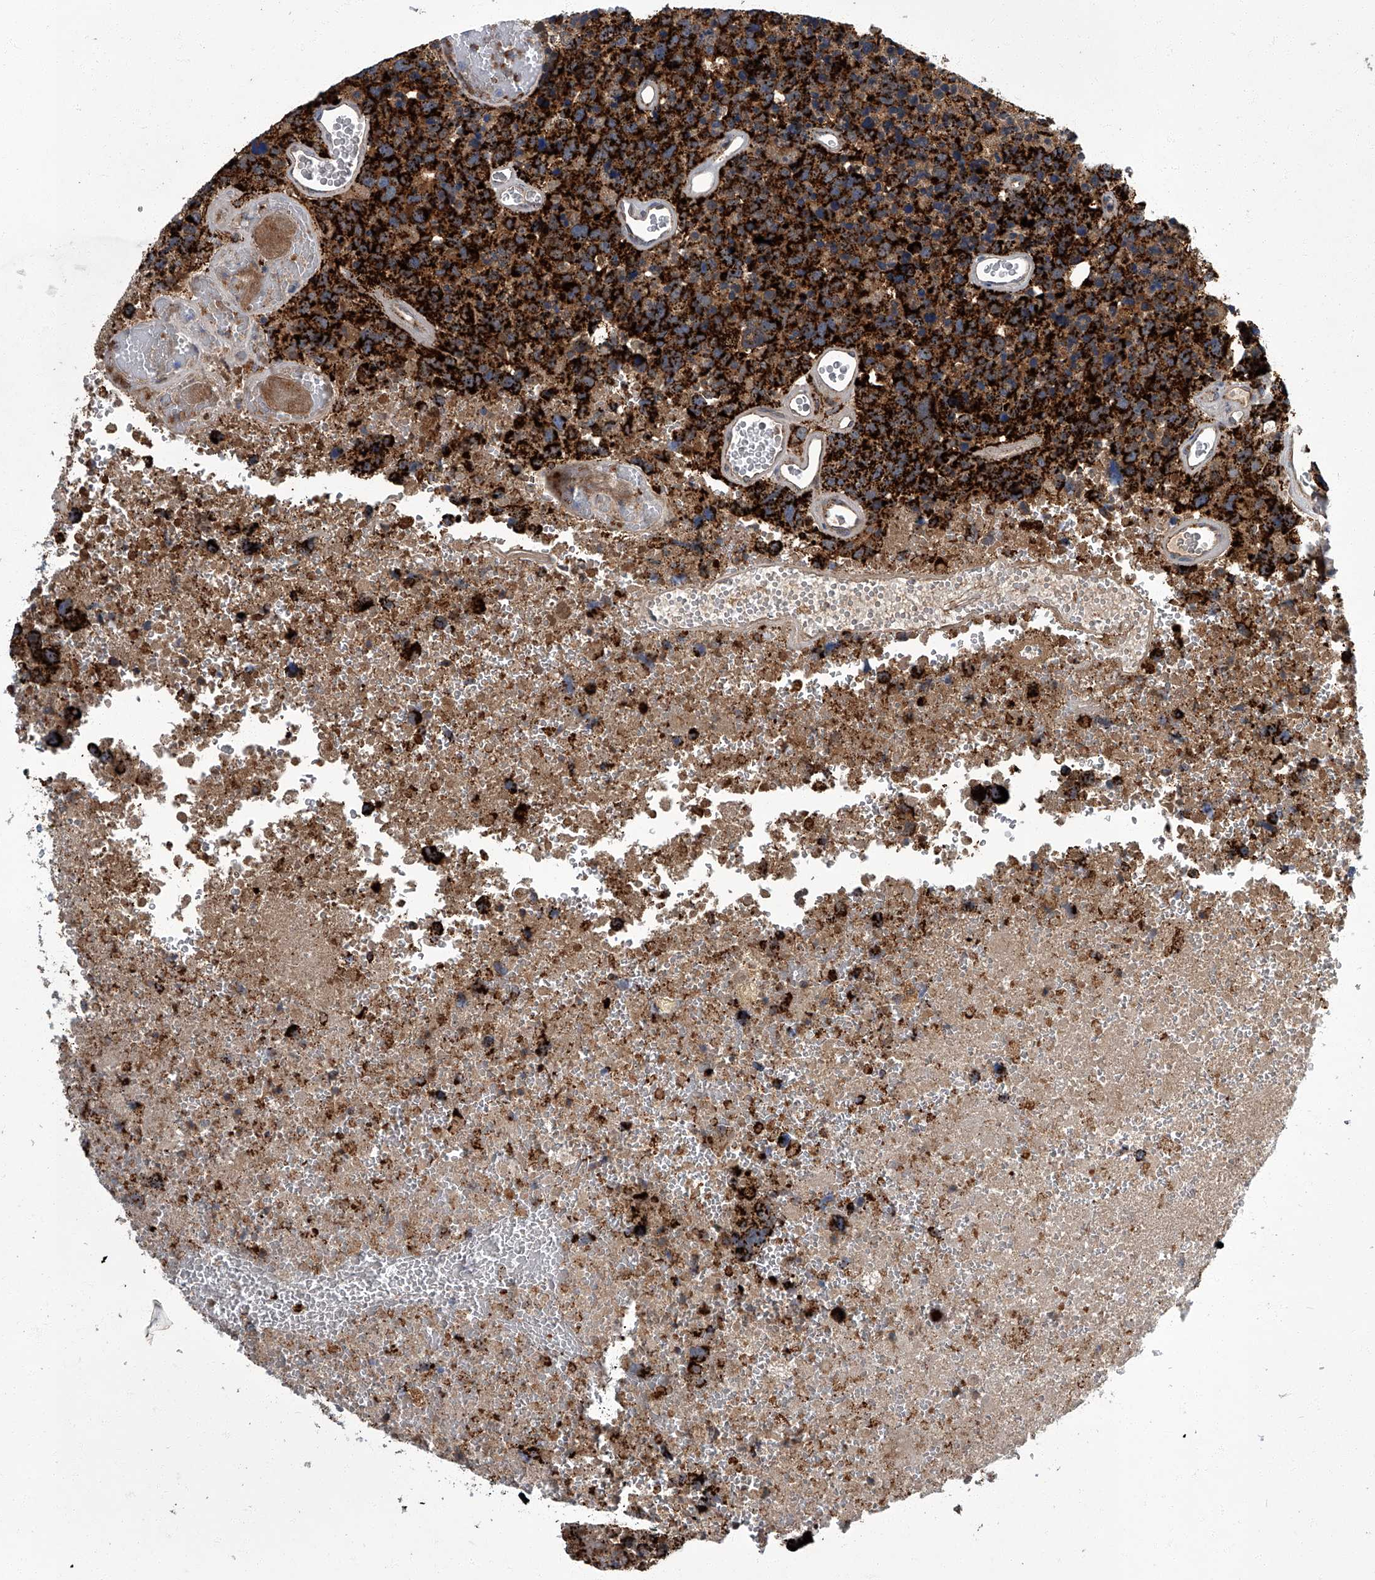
{"staining": {"intensity": "strong", "quantity": ">75%", "location": "cytoplasmic/membranous"}, "tissue": "glioma", "cell_type": "Tumor cells", "image_type": "cancer", "snomed": [{"axis": "morphology", "description": "Glioma, malignant, High grade"}, {"axis": "topography", "description": "Brain"}], "caption": "Immunohistochemical staining of glioma reveals high levels of strong cytoplasmic/membranous protein staining in approximately >75% of tumor cells. (IHC, brightfield microscopy, high magnification).", "gene": "TNFRSF13B", "patient": {"sex": "male", "age": 69}}